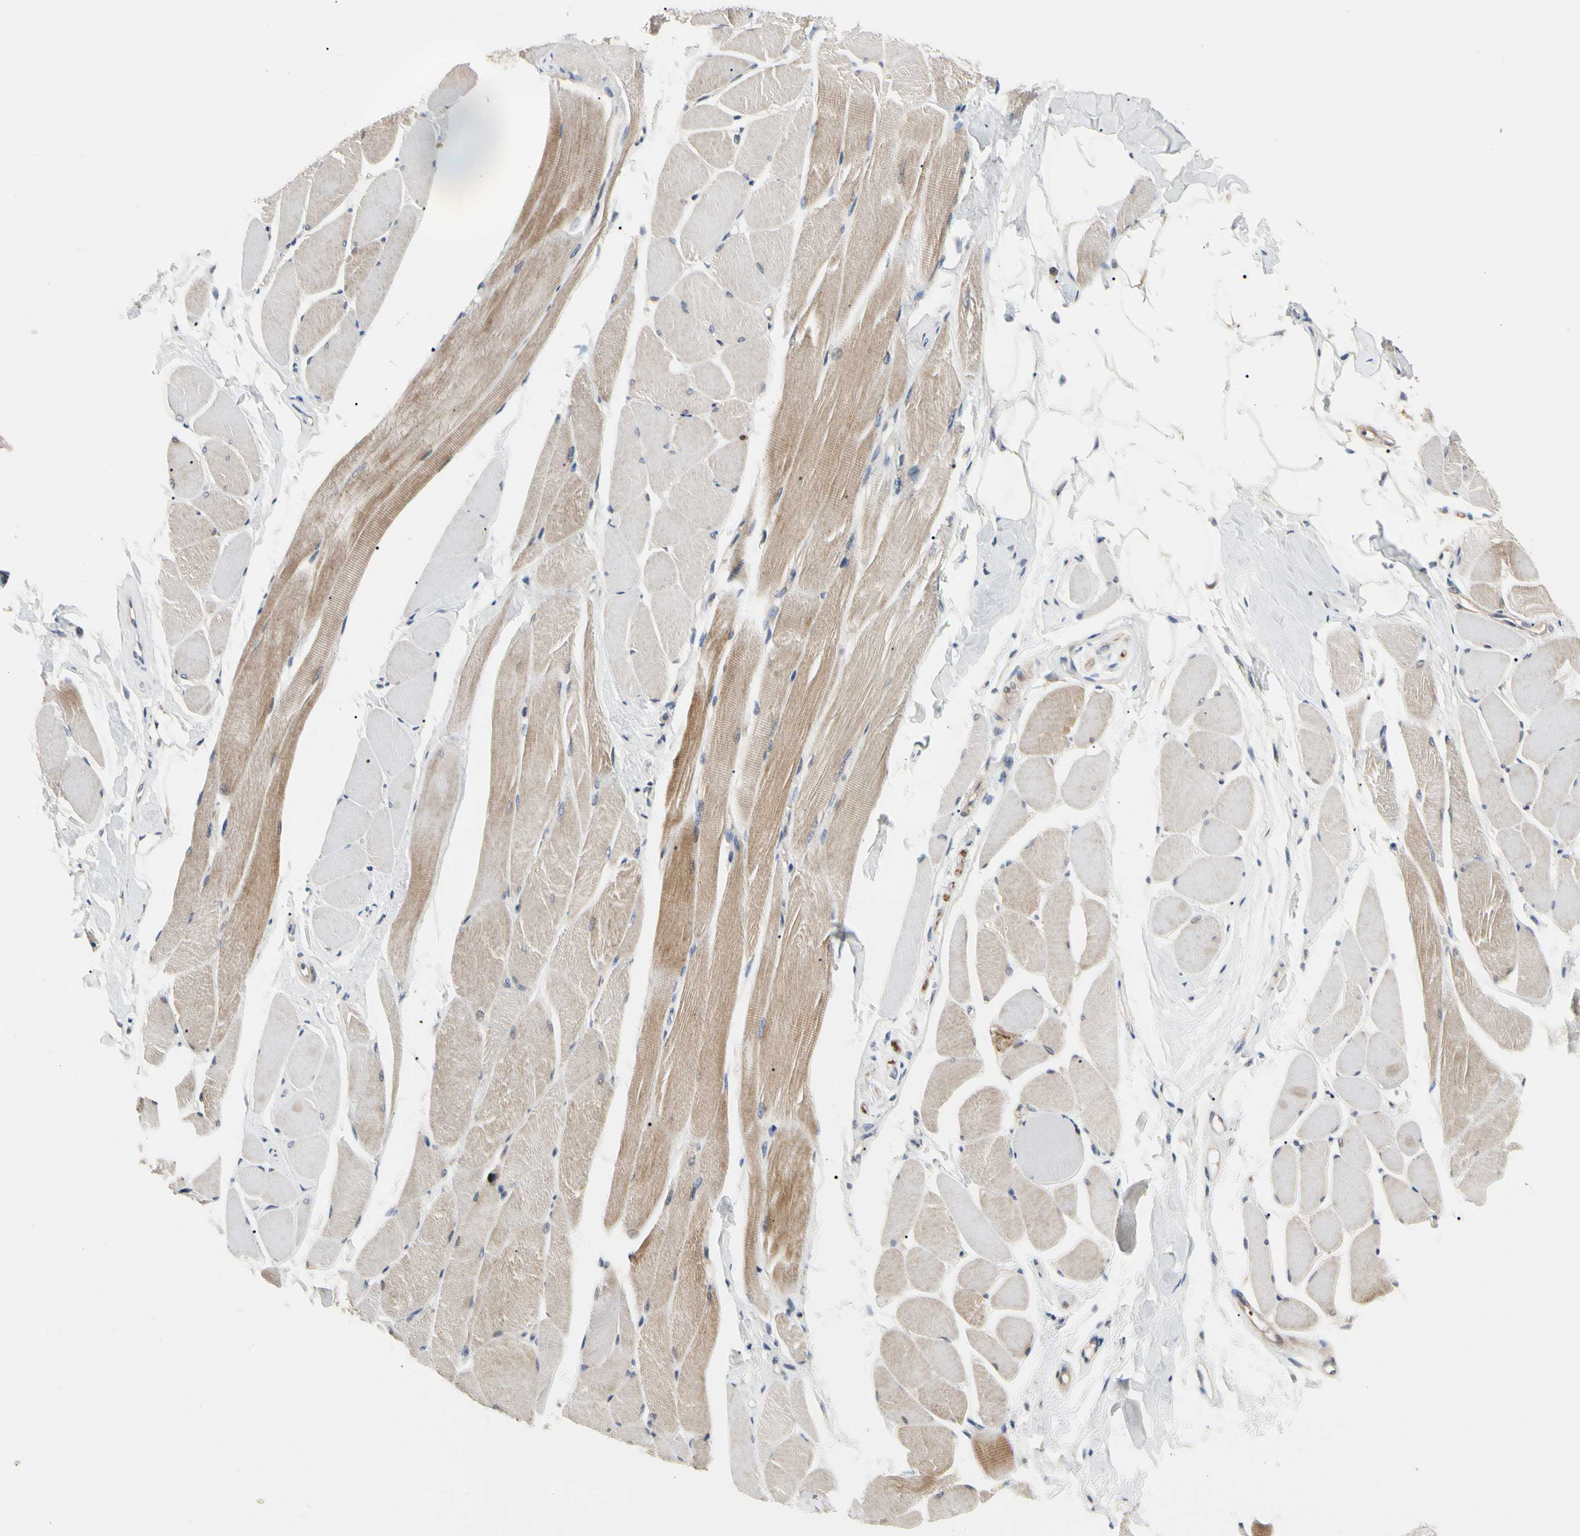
{"staining": {"intensity": "moderate", "quantity": "25%-75%", "location": "cytoplasmic/membranous"}, "tissue": "skeletal muscle", "cell_type": "Myocytes", "image_type": "normal", "snomed": [{"axis": "morphology", "description": "Normal tissue, NOS"}, {"axis": "topography", "description": "Skeletal muscle"}, {"axis": "topography", "description": "Peripheral nerve tissue"}], "caption": "A medium amount of moderate cytoplasmic/membranous expression is identified in approximately 25%-75% of myocytes in normal skeletal muscle.", "gene": "HMGCR", "patient": {"sex": "female", "age": 84}}